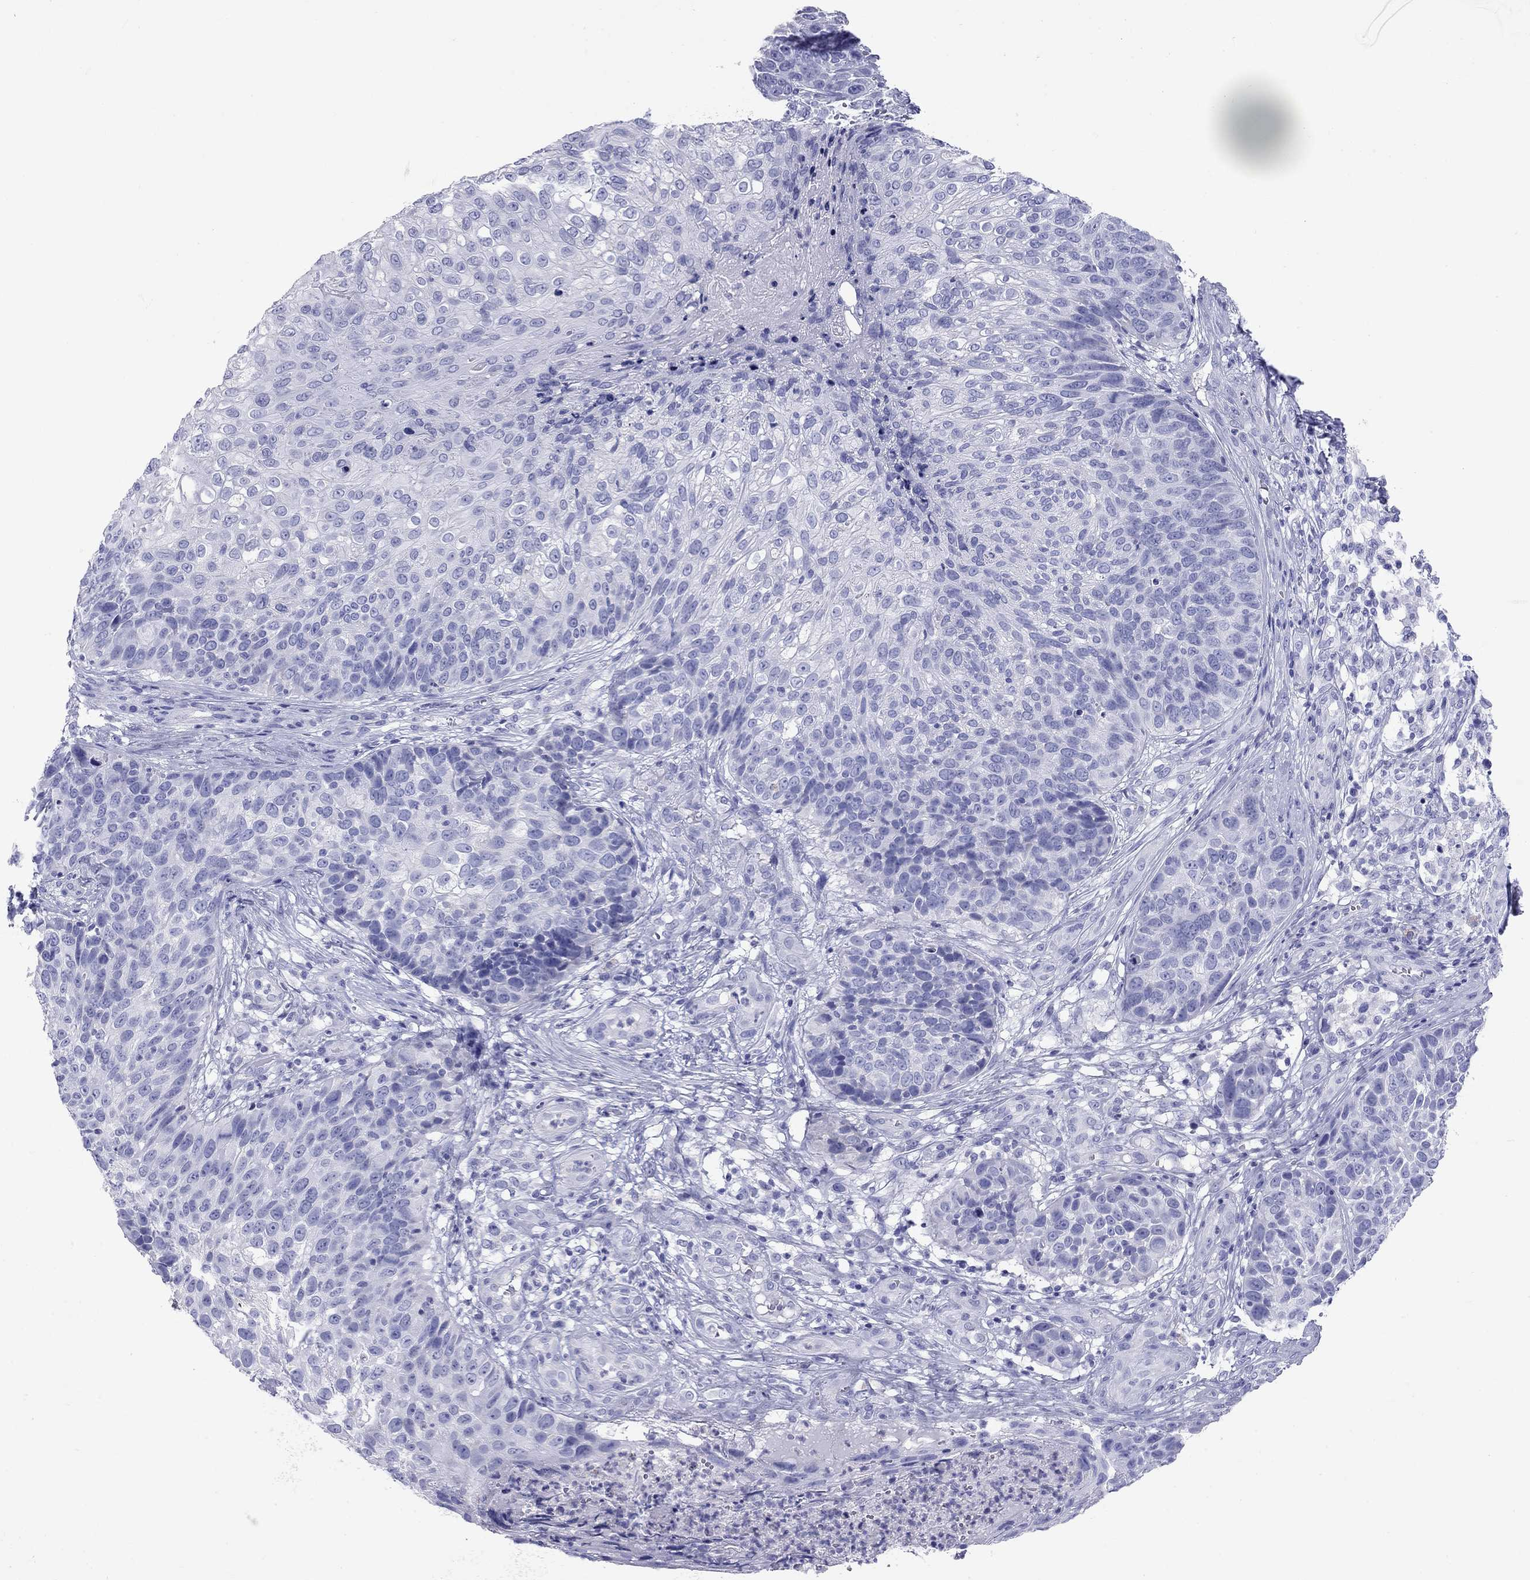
{"staining": {"intensity": "negative", "quantity": "none", "location": "none"}, "tissue": "skin cancer", "cell_type": "Tumor cells", "image_type": "cancer", "snomed": [{"axis": "morphology", "description": "Squamous cell carcinoma, NOS"}, {"axis": "topography", "description": "Skin"}], "caption": "DAB (3,3'-diaminobenzidine) immunohistochemical staining of human skin cancer shows no significant expression in tumor cells.", "gene": "DPY19L2", "patient": {"sex": "male", "age": 92}}